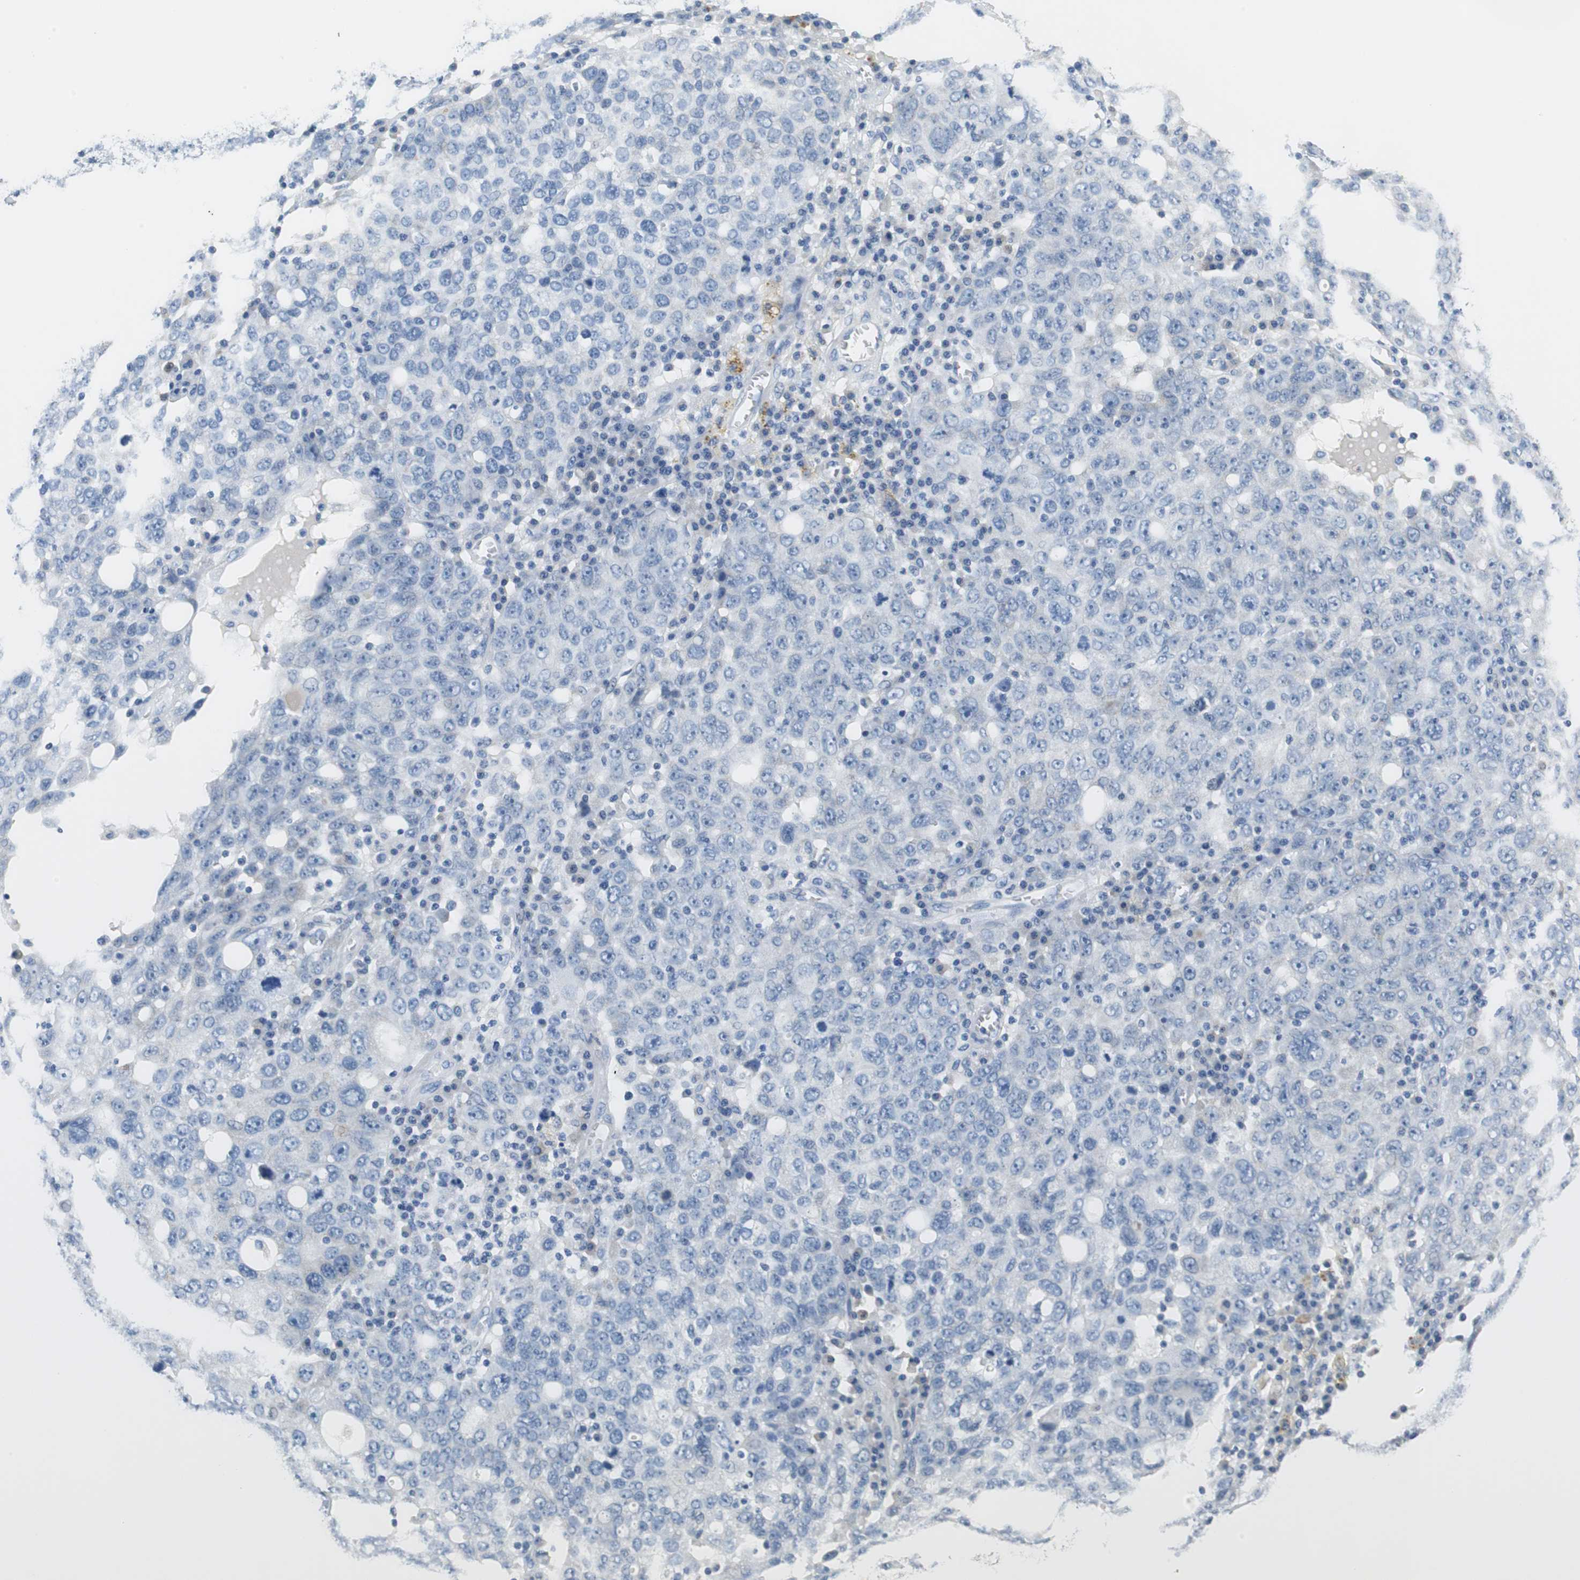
{"staining": {"intensity": "negative", "quantity": "none", "location": "none"}, "tissue": "ovarian cancer", "cell_type": "Tumor cells", "image_type": "cancer", "snomed": [{"axis": "morphology", "description": "Carcinoma, endometroid"}, {"axis": "topography", "description": "Ovary"}], "caption": "IHC photomicrograph of human ovarian cancer (endometroid carcinoma) stained for a protein (brown), which reveals no positivity in tumor cells.", "gene": "TEX264", "patient": {"sex": "female", "age": 62}}